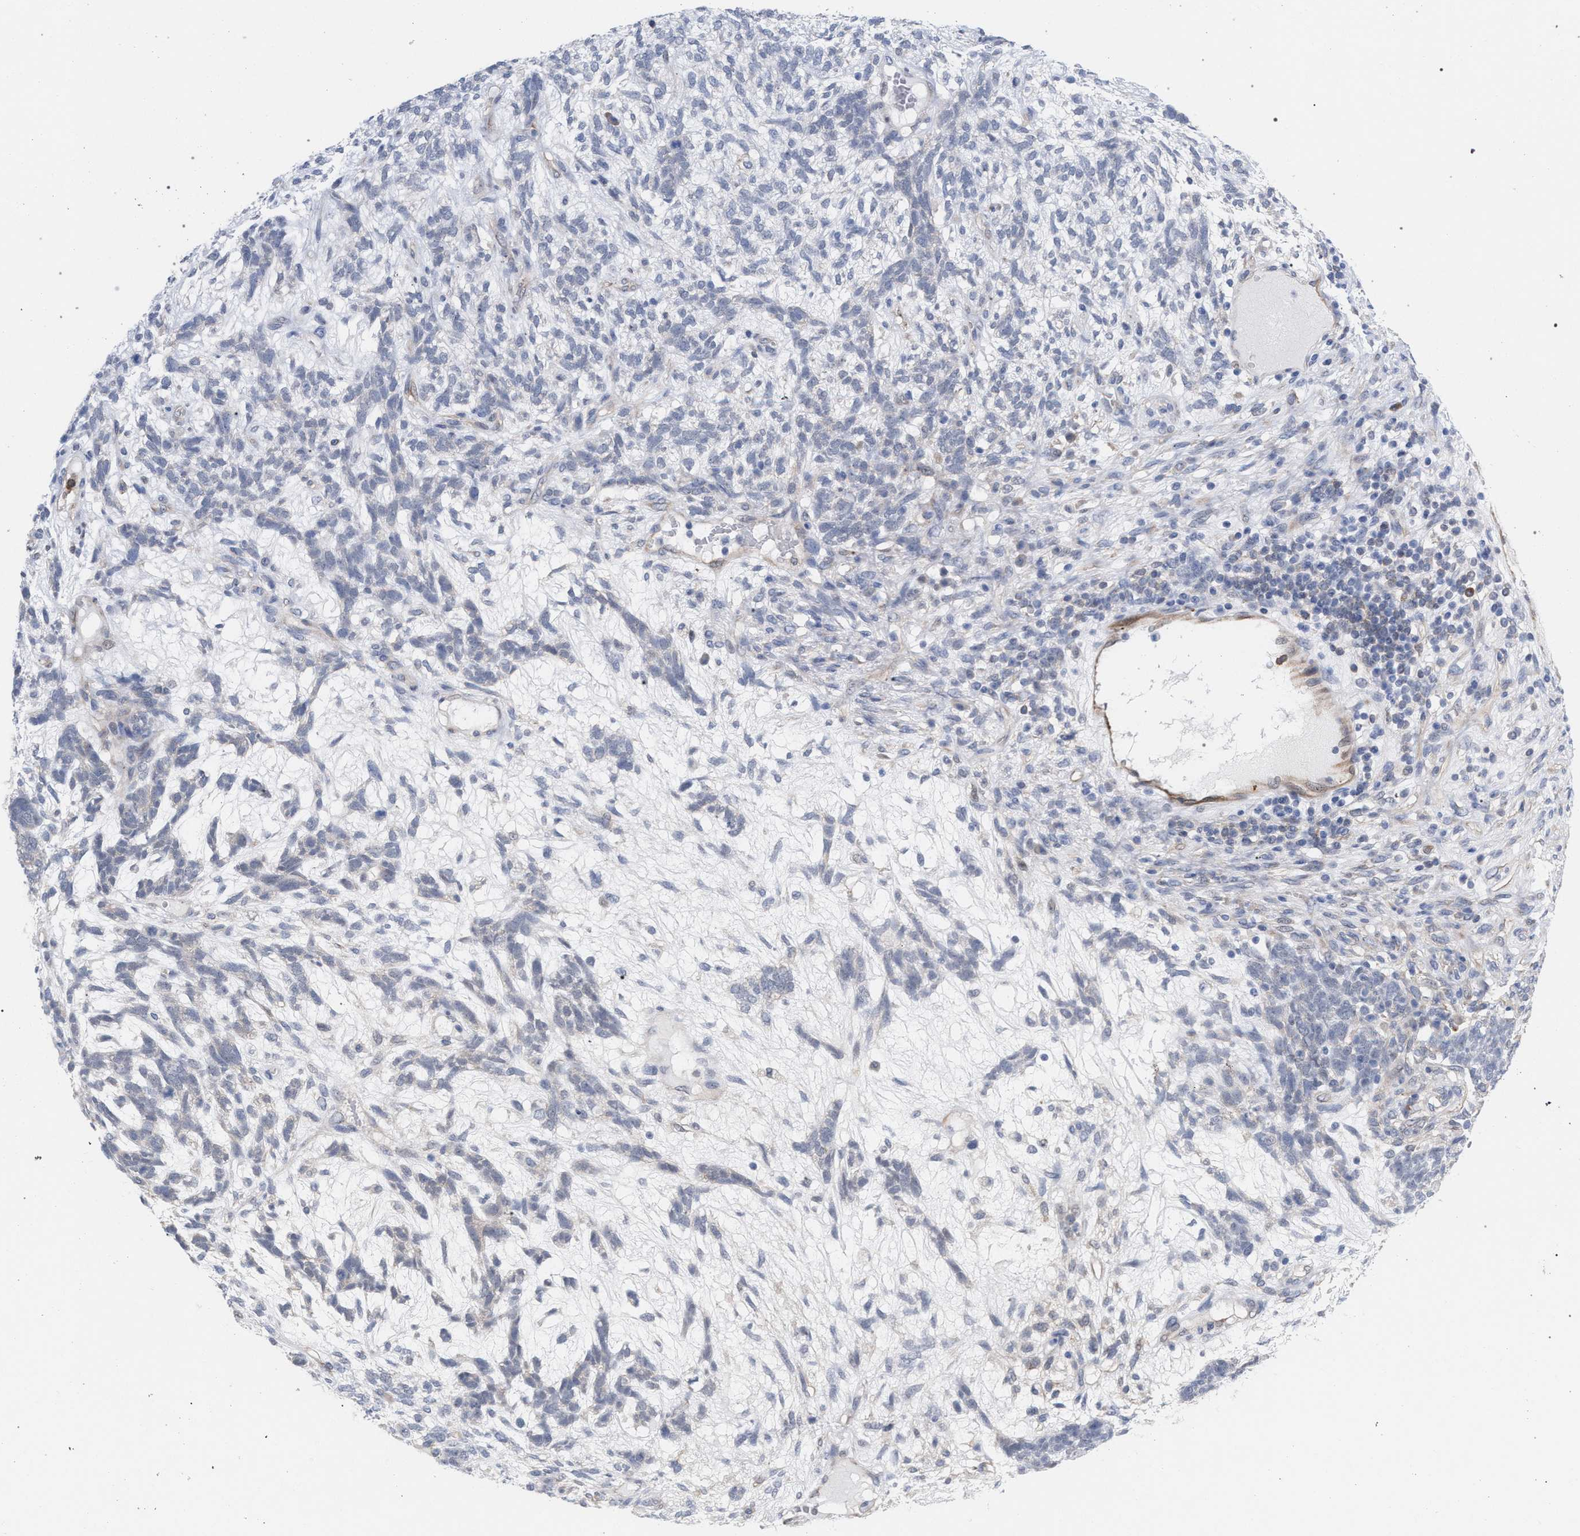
{"staining": {"intensity": "negative", "quantity": "none", "location": "none"}, "tissue": "testis cancer", "cell_type": "Tumor cells", "image_type": "cancer", "snomed": [{"axis": "morphology", "description": "Seminoma, NOS"}, {"axis": "topography", "description": "Testis"}], "caption": "Micrograph shows no protein positivity in tumor cells of seminoma (testis) tissue.", "gene": "FHOD3", "patient": {"sex": "male", "age": 28}}